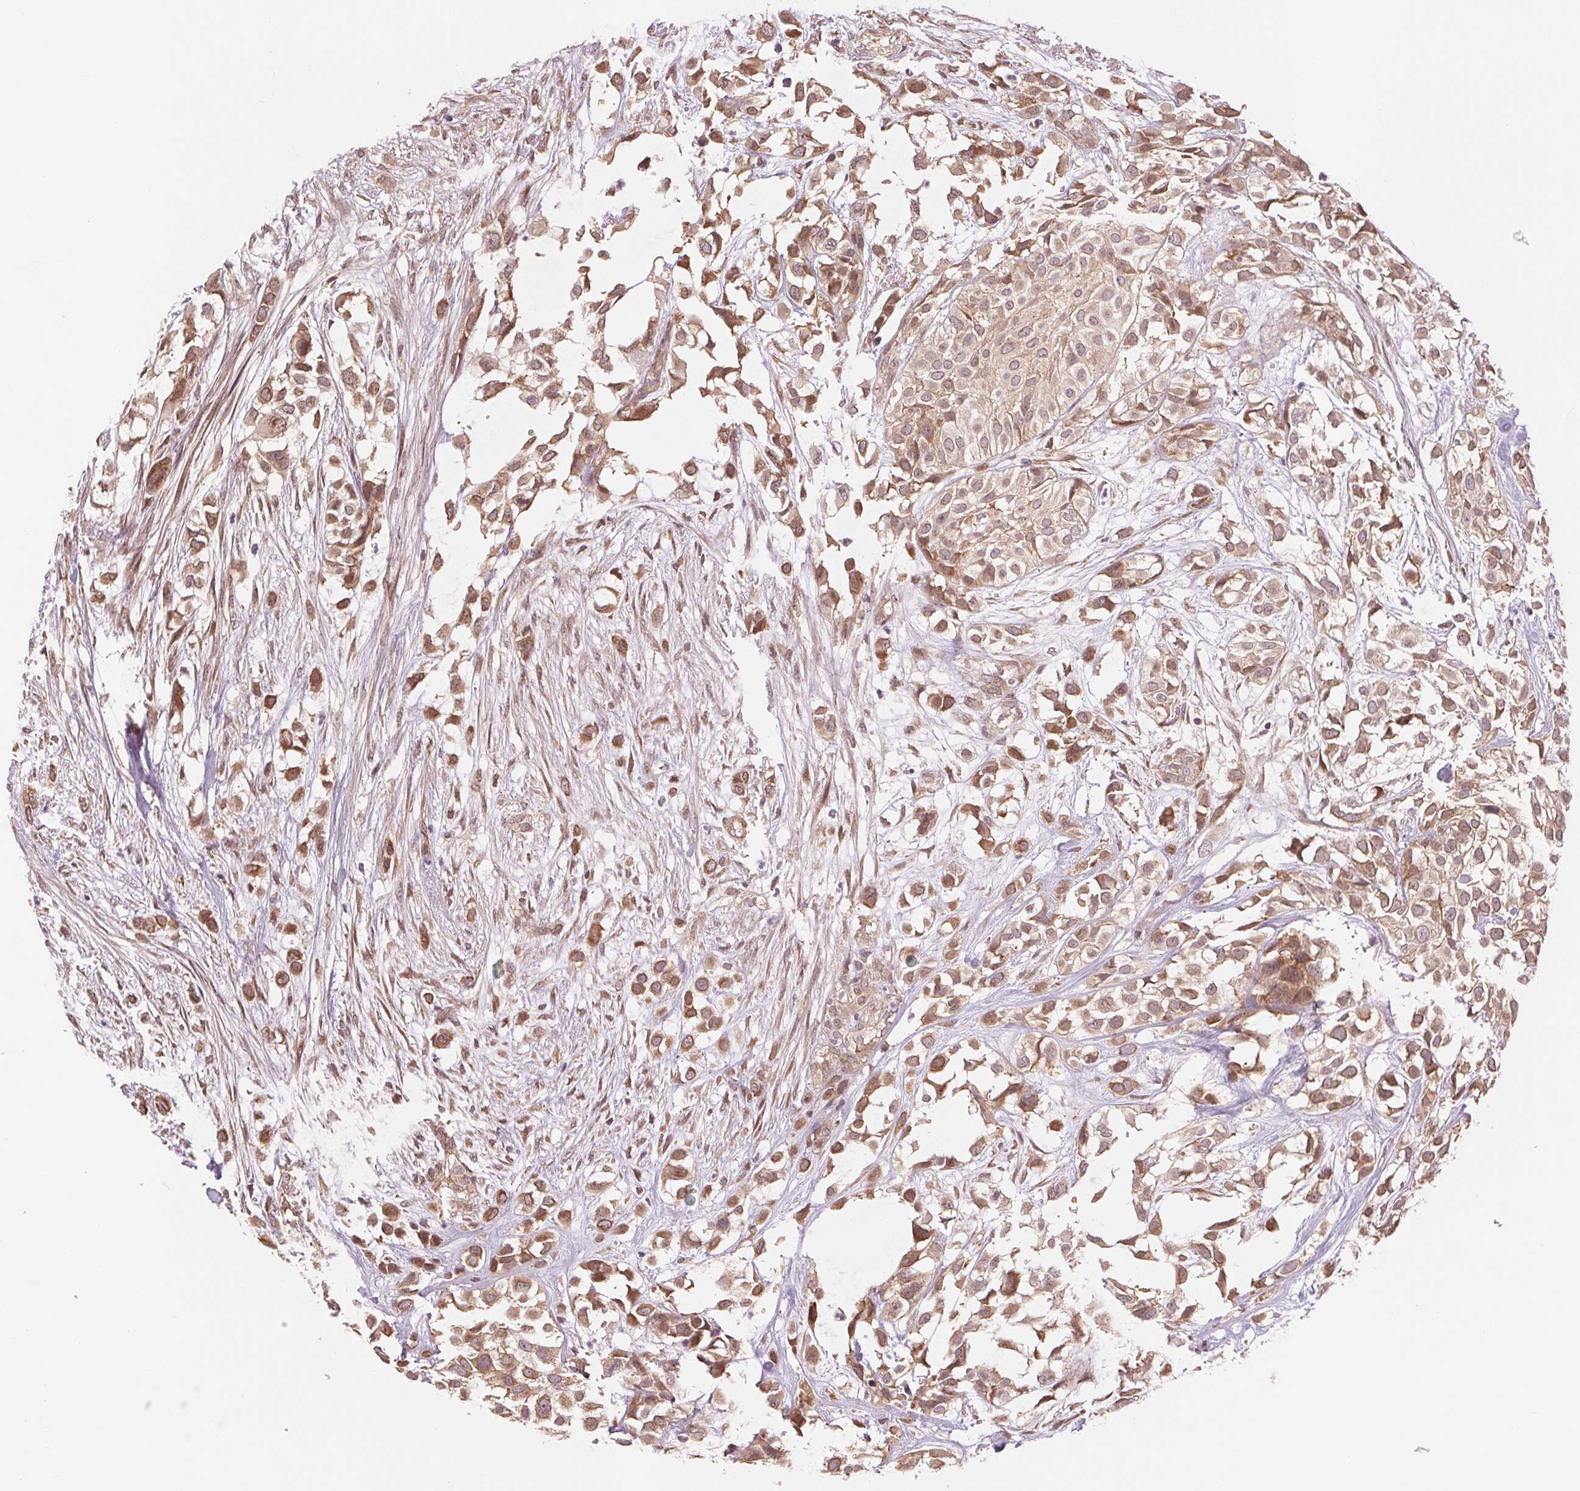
{"staining": {"intensity": "moderate", "quantity": ">75%", "location": "cytoplasmic/membranous"}, "tissue": "urothelial cancer", "cell_type": "Tumor cells", "image_type": "cancer", "snomed": [{"axis": "morphology", "description": "Urothelial carcinoma, High grade"}, {"axis": "topography", "description": "Urinary bladder"}], "caption": "IHC image of neoplastic tissue: human urothelial cancer stained using IHC displays medium levels of moderate protein expression localized specifically in the cytoplasmic/membranous of tumor cells, appearing as a cytoplasmic/membranous brown color.", "gene": "BTF3L4", "patient": {"sex": "male", "age": 56}}